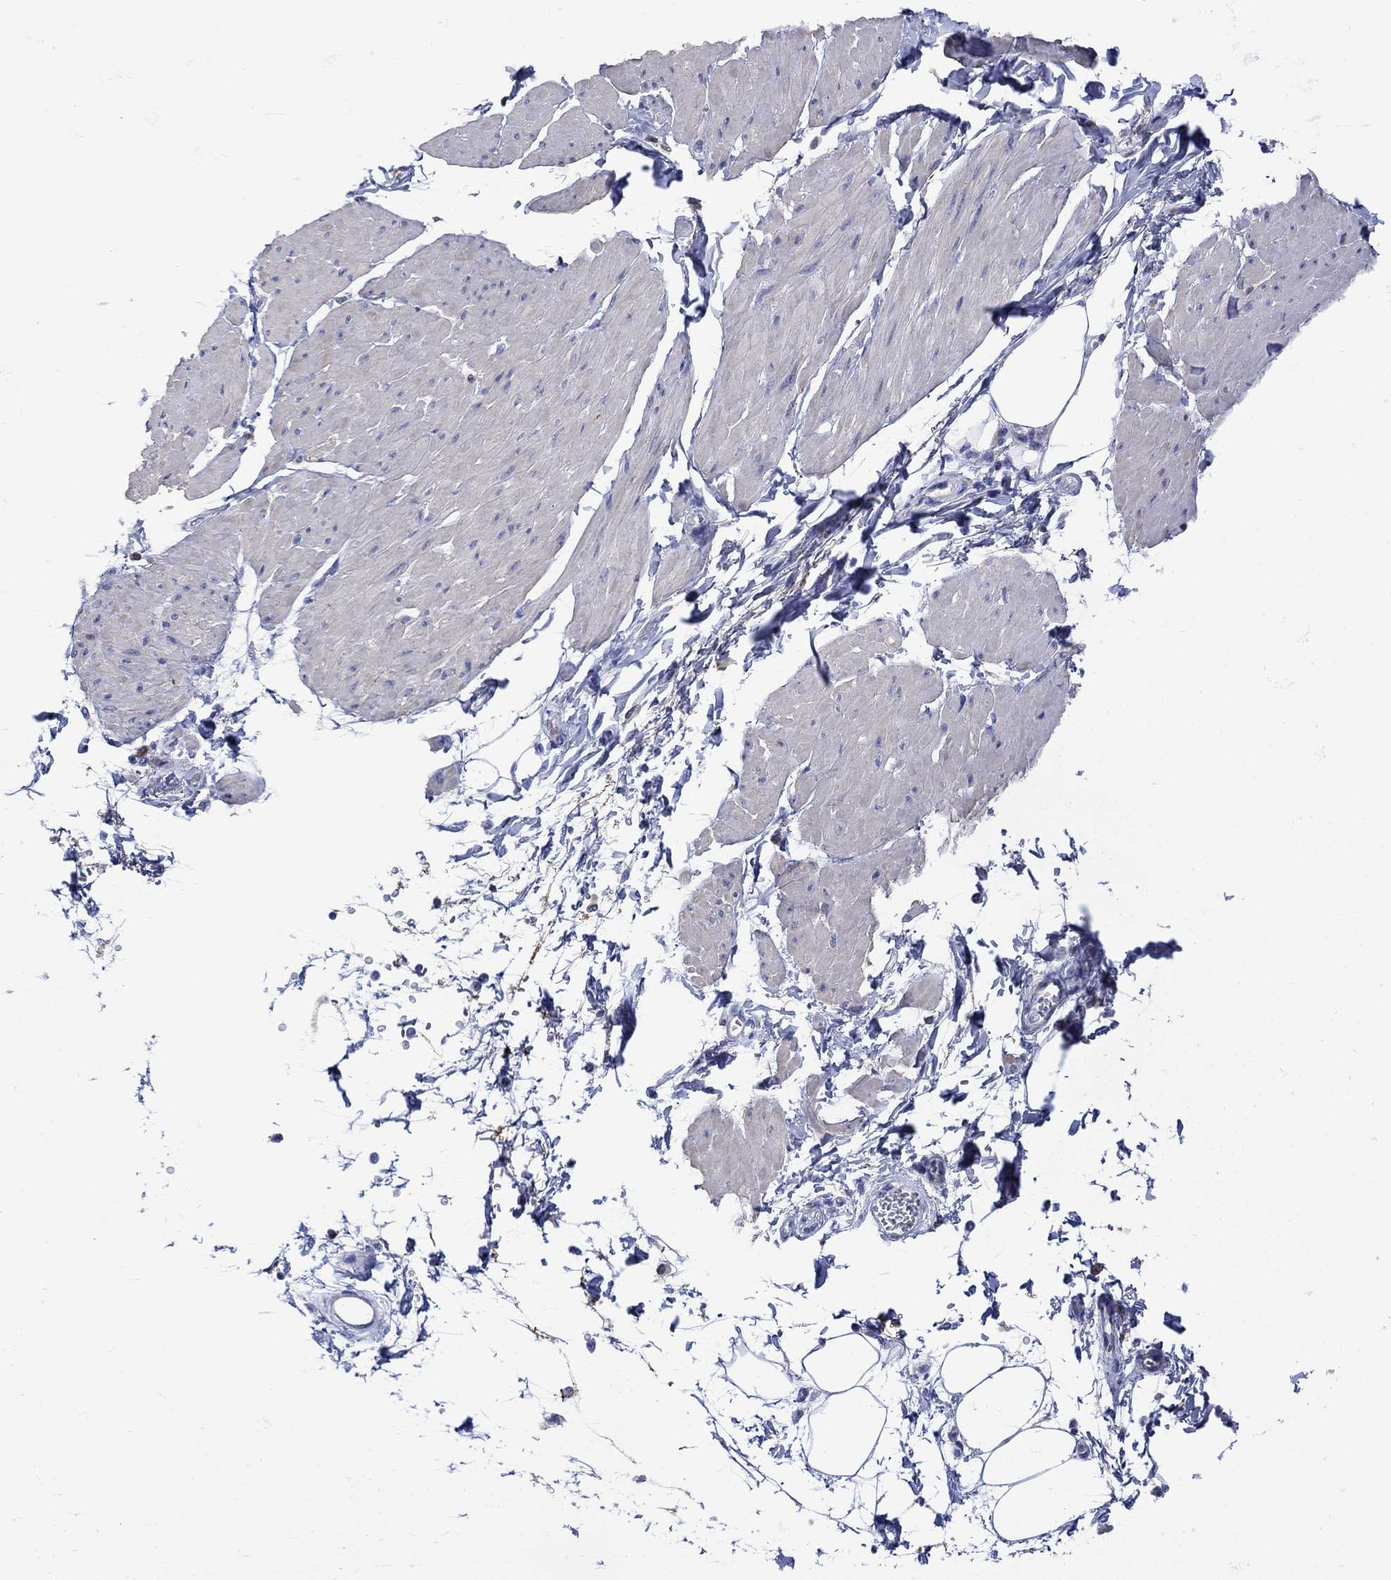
{"staining": {"intensity": "negative", "quantity": "none", "location": "none"}, "tissue": "smooth muscle", "cell_type": "Smooth muscle cells", "image_type": "normal", "snomed": [{"axis": "morphology", "description": "Normal tissue, NOS"}, {"axis": "topography", "description": "Adipose tissue"}, {"axis": "topography", "description": "Smooth muscle"}, {"axis": "topography", "description": "Peripheral nerve tissue"}], "caption": "This is an immunohistochemistry image of normal human smooth muscle. There is no staining in smooth muscle cells.", "gene": "ANKMY1", "patient": {"sex": "male", "age": 83}}